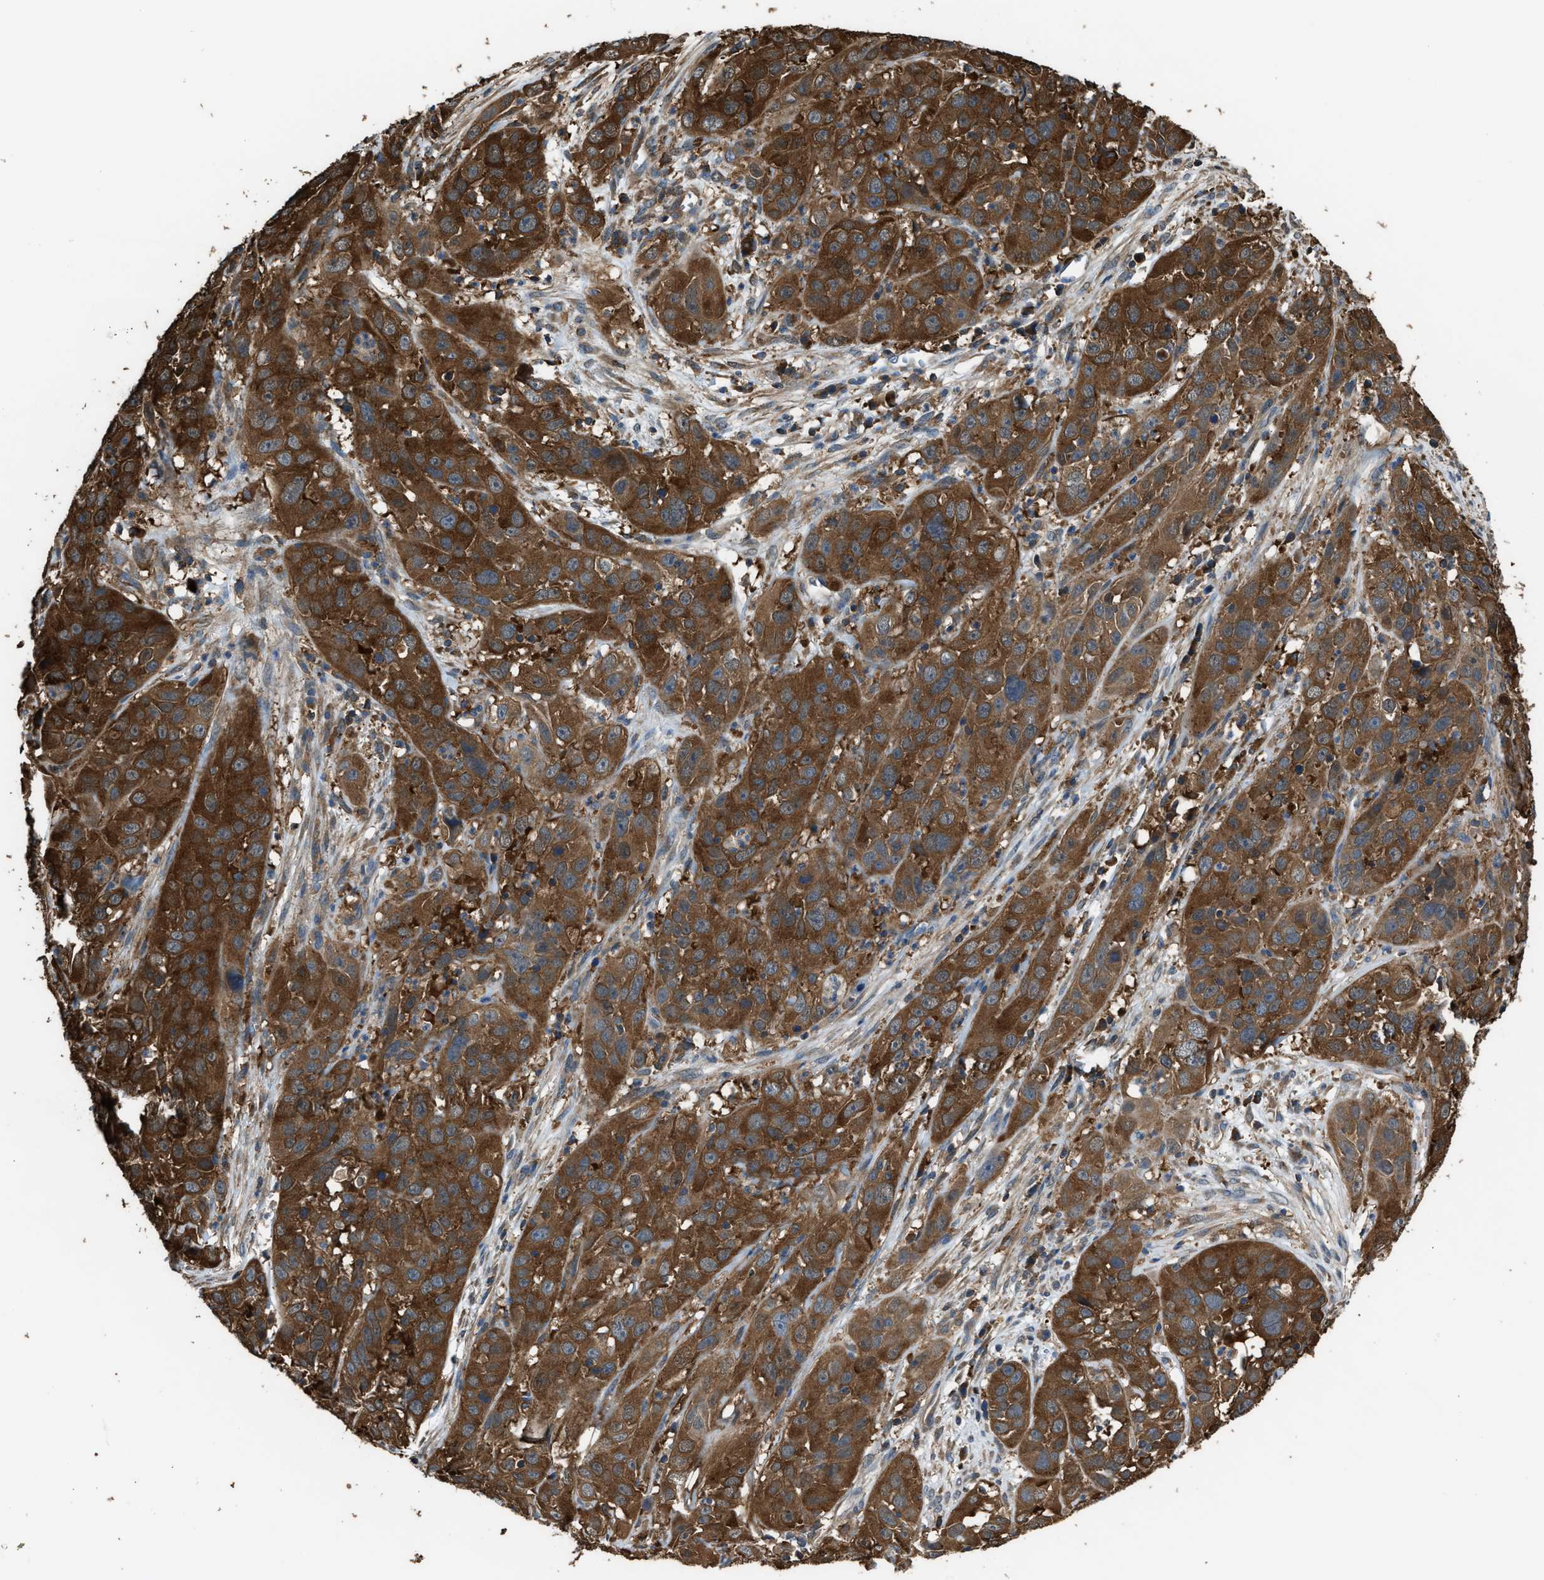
{"staining": {"intensity": "strong", "quantity": ">75%", "location": "cytoplasmic/membranous"}, "tissue": "cervical cancer", "cell_type": "Tumor cells", "image_type": "cancer", "snomed": [{"axis": "morphology", "description": "Squamous cell carcinoma, NOS"}, {"axis": "topography", "description": "Cervix"}], "caption": "This micrograph exhibits squamous cell carcinoma (cervical) stained with immunohistochemistry to label a protein in brown. The cytoplasmic/membranous of tumor cells show strong positivity for the protein. Nuclei are counter-stained blue.", "gene": "ATIC", "patient": {"sex": "female", "age": 32}}